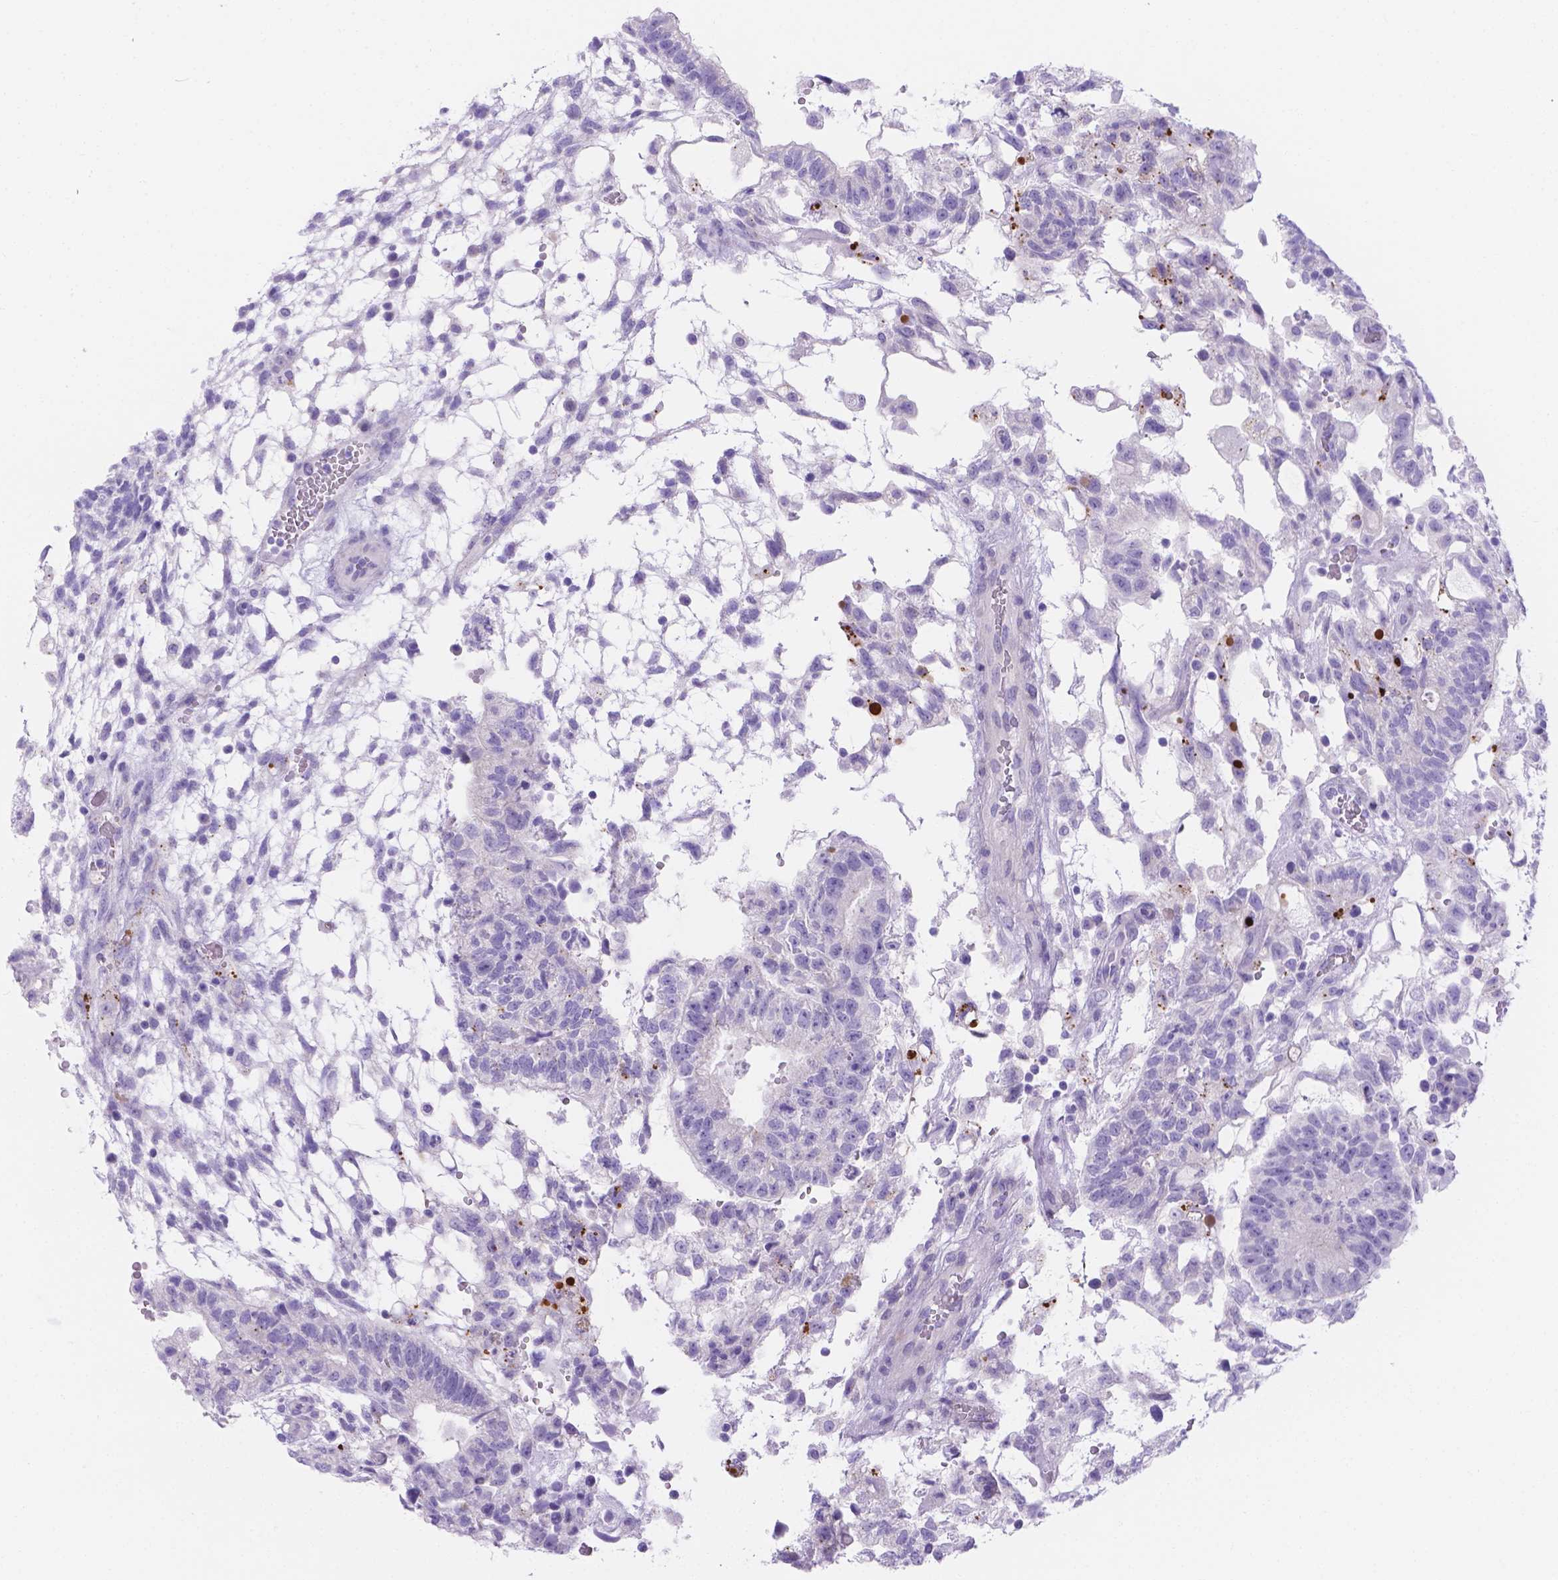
{"staining": {"intensity": "negative", "quantity": "none", "location": "none"}, "tissue": "testis cancer", "cell_type": "Tumor cells", "image_type": "cancer", "snomed": [{"axis": "morphology", "description": "Carcinoma, Embryonal, NOS"}, {"axis": "topography", "description": "Testis"}], "caption": "IHC micrograph of neoplastic tissue: human embryonal carcinoma (testis) stained with DAB (3,3'-diaminobenzidine) shows no significant protein positivity in tumor cells.", "gene": "MLN", "patient": {"sex": "male", "age": 32}}